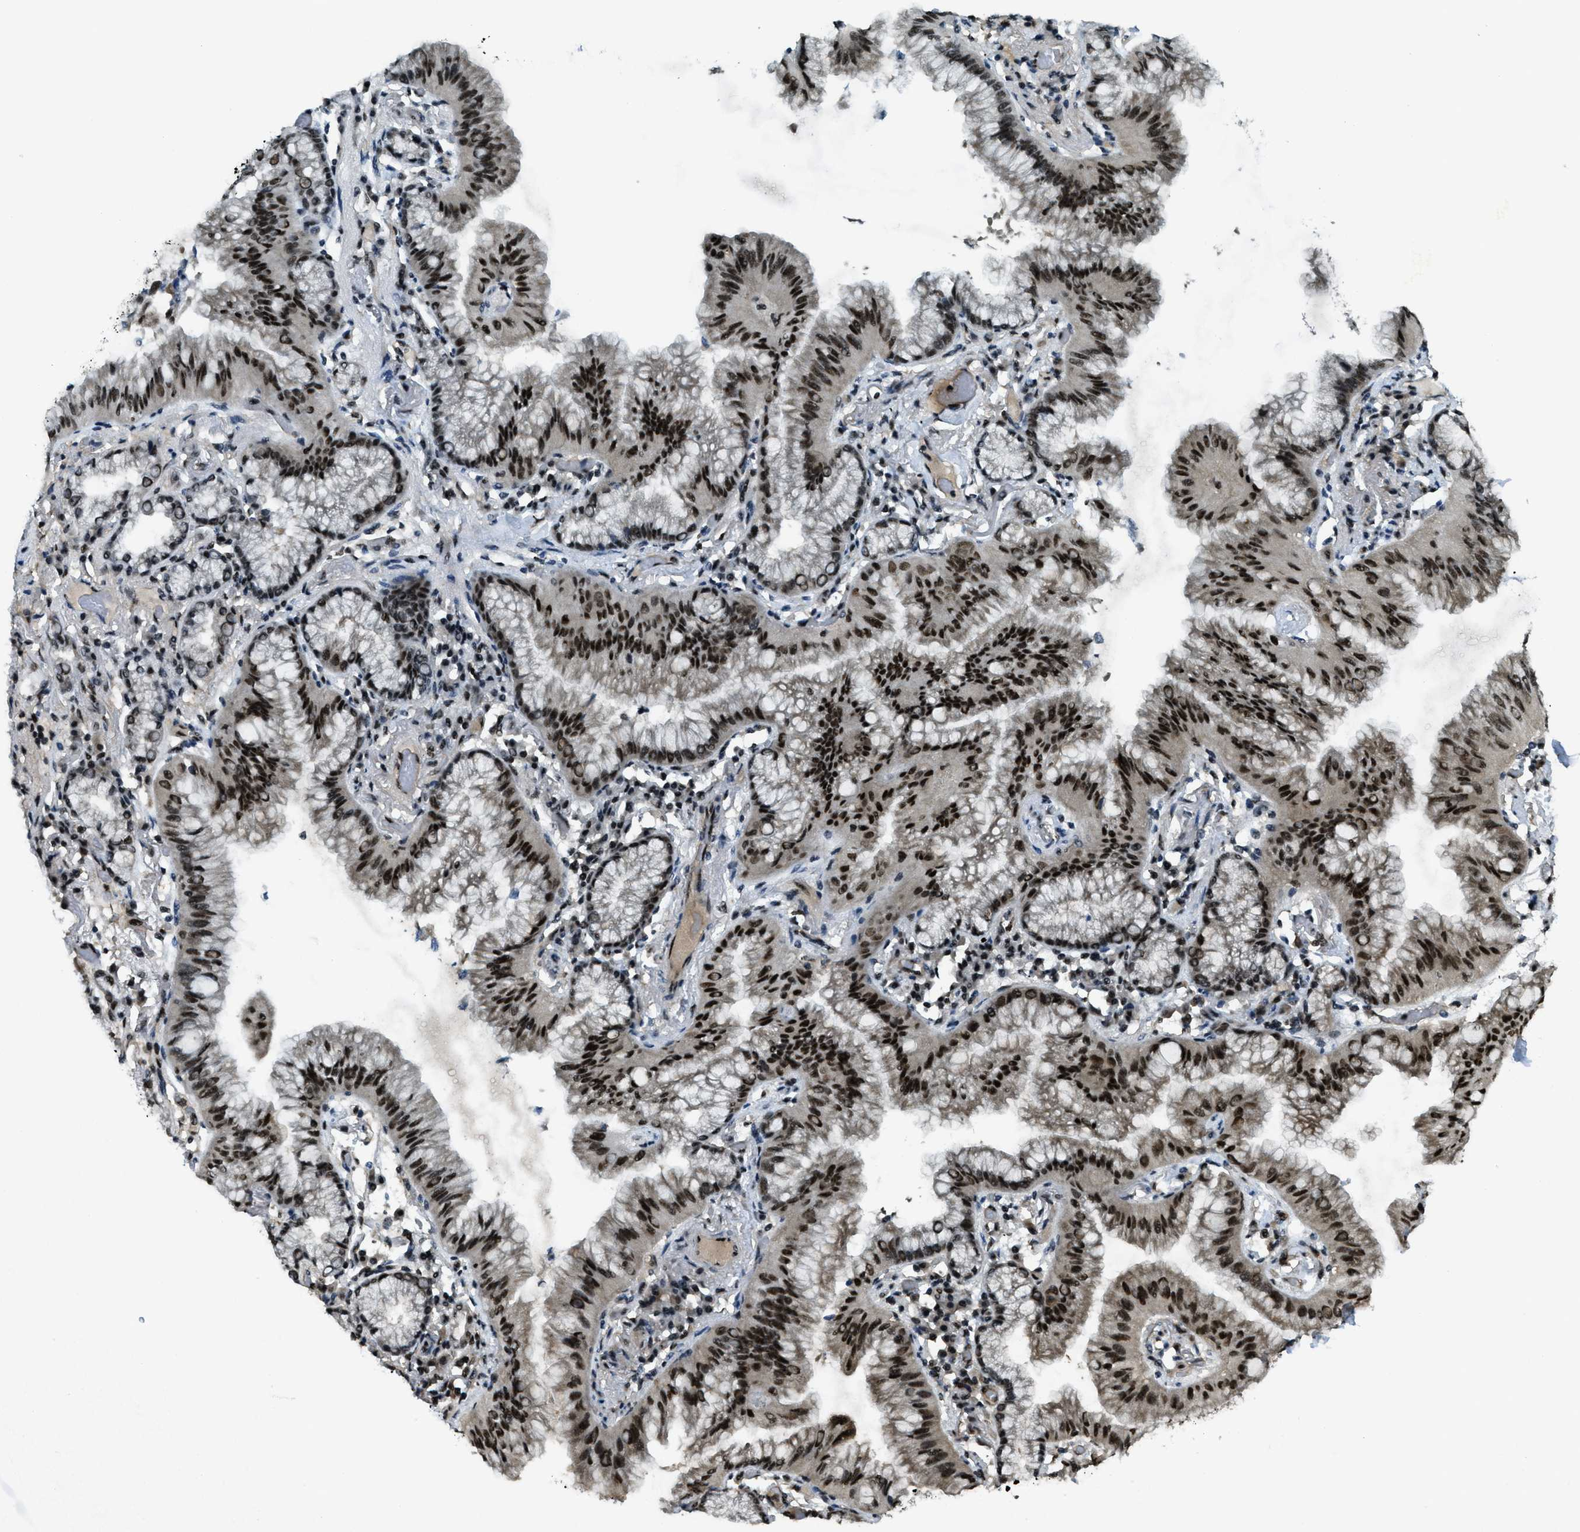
{"staining": {"intensity": "strong", "quantity": ">75%", "location": "nuclear"}, "tissue": "lung cancer", "cell_type": "Tumor cells", "image_type": "cancer", "snomed": [{"axis": "morphology", "description": "Normal tissue, NOS"}, {"axis": "morphology", "description": "Adenocarcinoma, NOS"}, {"axis": "topography", "description": "Bronchus"}, {"axis": "topography", "description": "Lung"}], "caption": "This is an image of immunohistochemistry (IHC) staining of lung adenocarcinoma, which shows strong expression in the nuclear of tumor cells.", "gene": "SP100", "patient": {"sex": "female", "age": 70}}